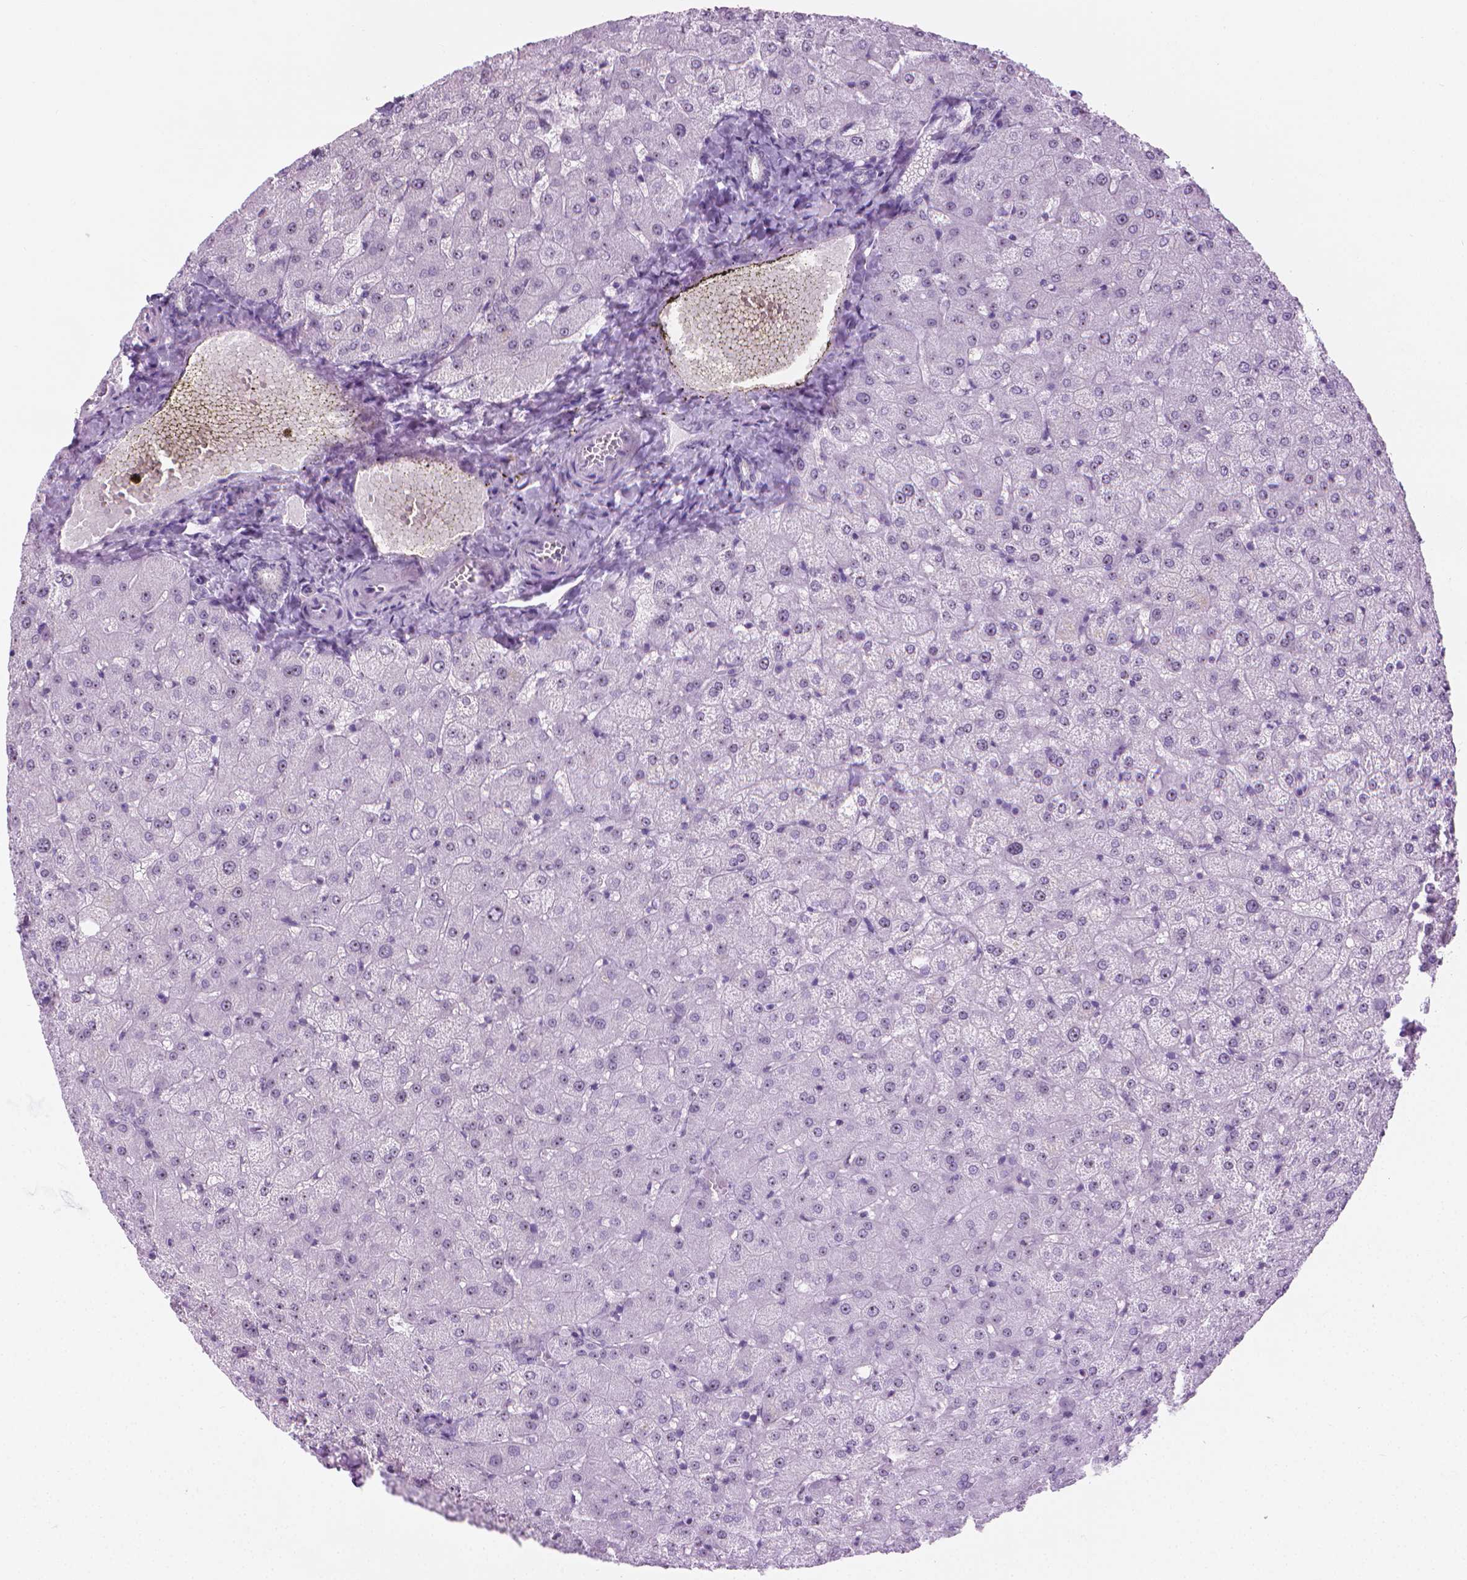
{"staining": {"intensity": "negative", "quantity": "none", "location": "none"}, "tissue": "liver", "cell_type": "Cholangiocytes", "image_type": "normal", "snomed": [{"axis": "morphology", "description": "Normal tissue, NOS"}, {"axis": "topography", "description": "Liver"}], "caption": "Photomicrograph shows no protein expression in cholangiocytes of benign liver.", "gene": "NOL7", "patient": {"sex": "female", "age": 50}}